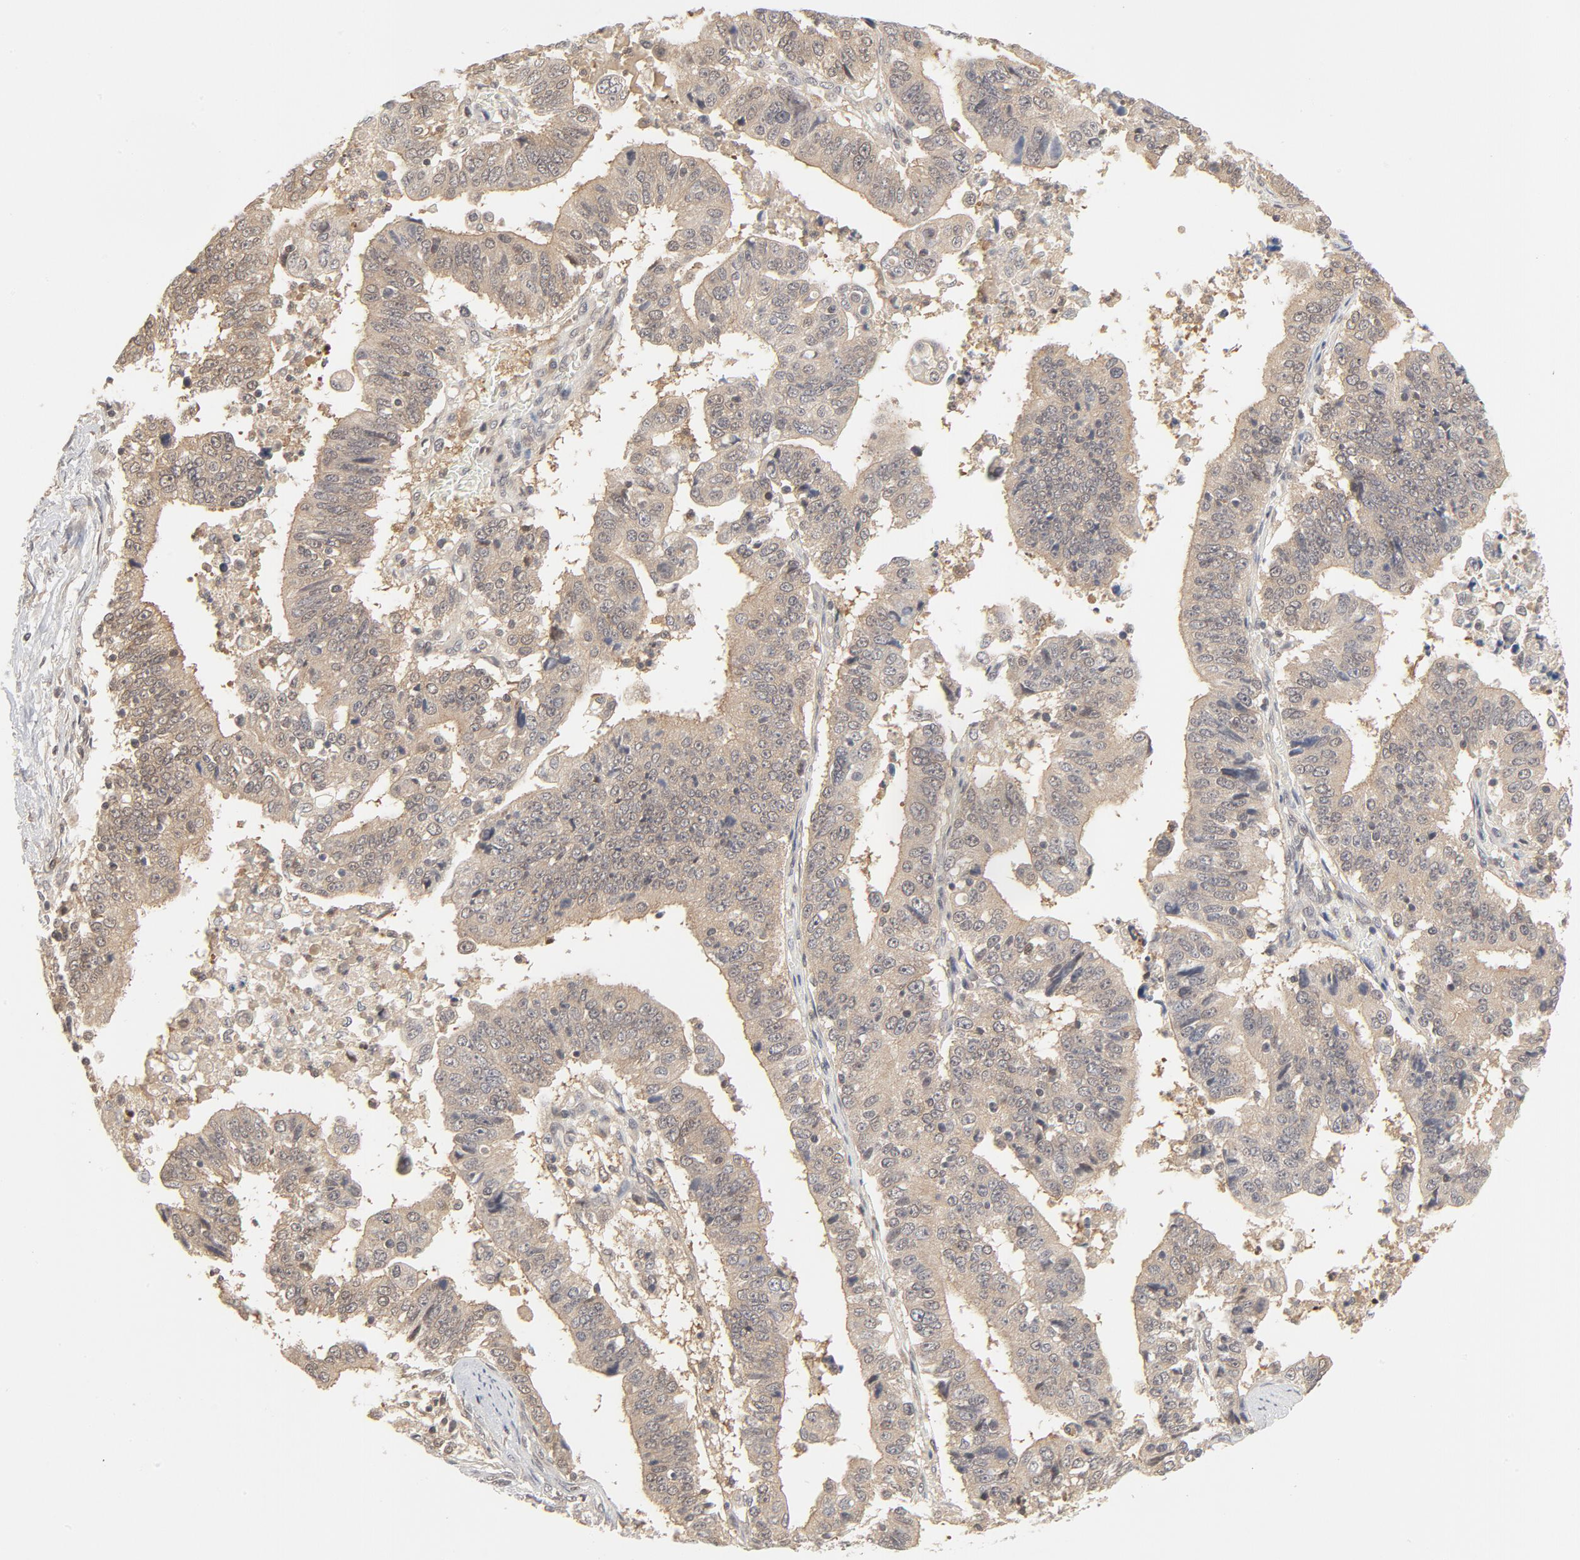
{"staining": {"intensity": "weak", "quantity": ">75%", "location": "cytoplasmic/membranous,nuclear"}, "tissue": "stomach cancer", "cell_type": "Tumor cells", "image_type": "cancer", "snomed": [{"axis": "morphology", "description": "Adenocarcinoma, NOS"}, {"axis": "topography", "description": "Stomach, upper"}], "caption": "The histopathology image demonstrates staining of stomach adenocarcinoma, revealing weak cytoplasmic/membranous and nuclear protein staining (brown color) within tumor cells.", "gene": "NEDD8", "patient": {"sex": "female", "age": 50}}